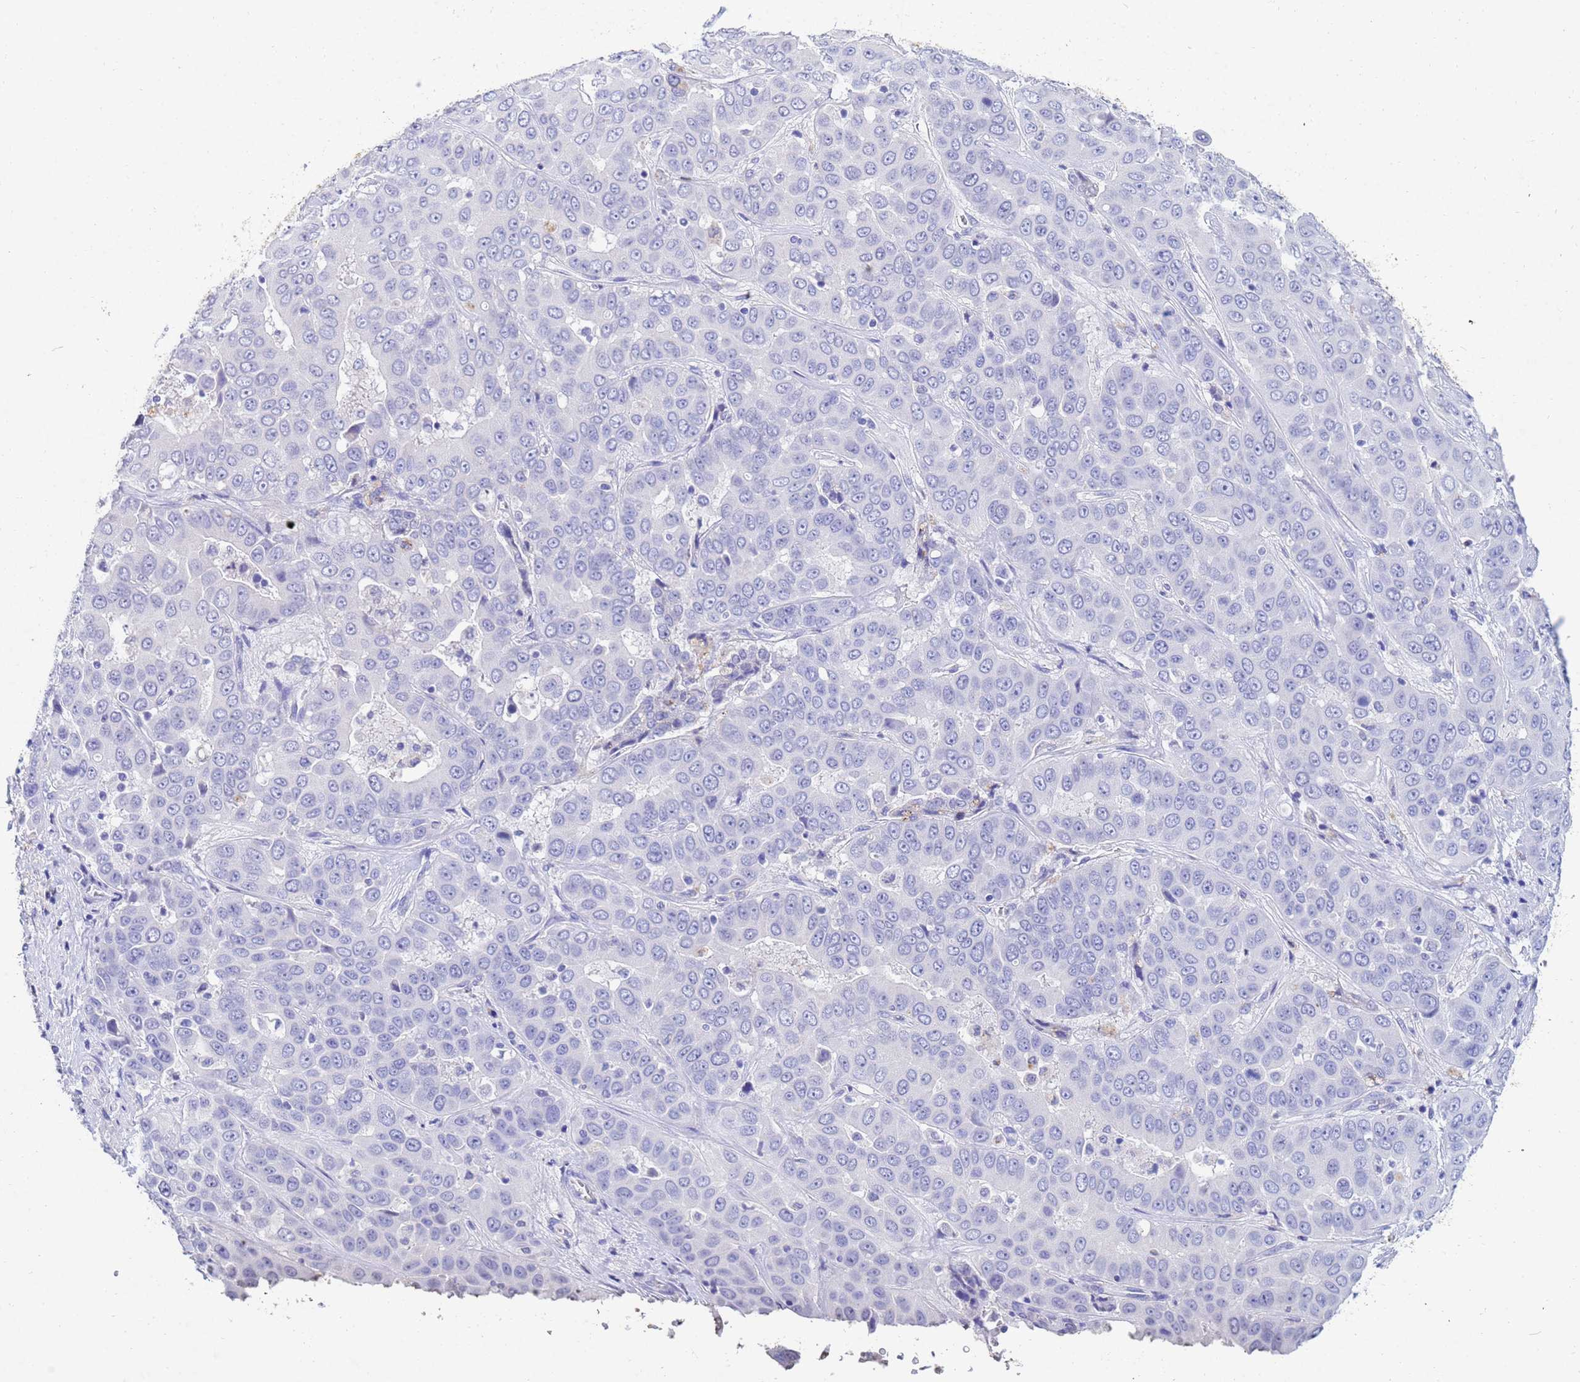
{"staining": {"intensity": "negative", "quantity": "none", "location": "none"}, "tissue": "liver cancer", "cell_type": "Tumor cells", "image_type": "cancer", "snomed": [{"axis": "morphology", "description": "Cholangiocarcinoma"}, {"axis": "topography", "description": "Liver"}], "caption": "DAB (3,3'-diaminobenzidine) immunohistochemical staining of liver cancer displays no significant expression in tumor cells. (DAB IHC with hematoxylin counter stain).", "gene": "CSTB", "patient": {"sex": "female", "age": 52}}